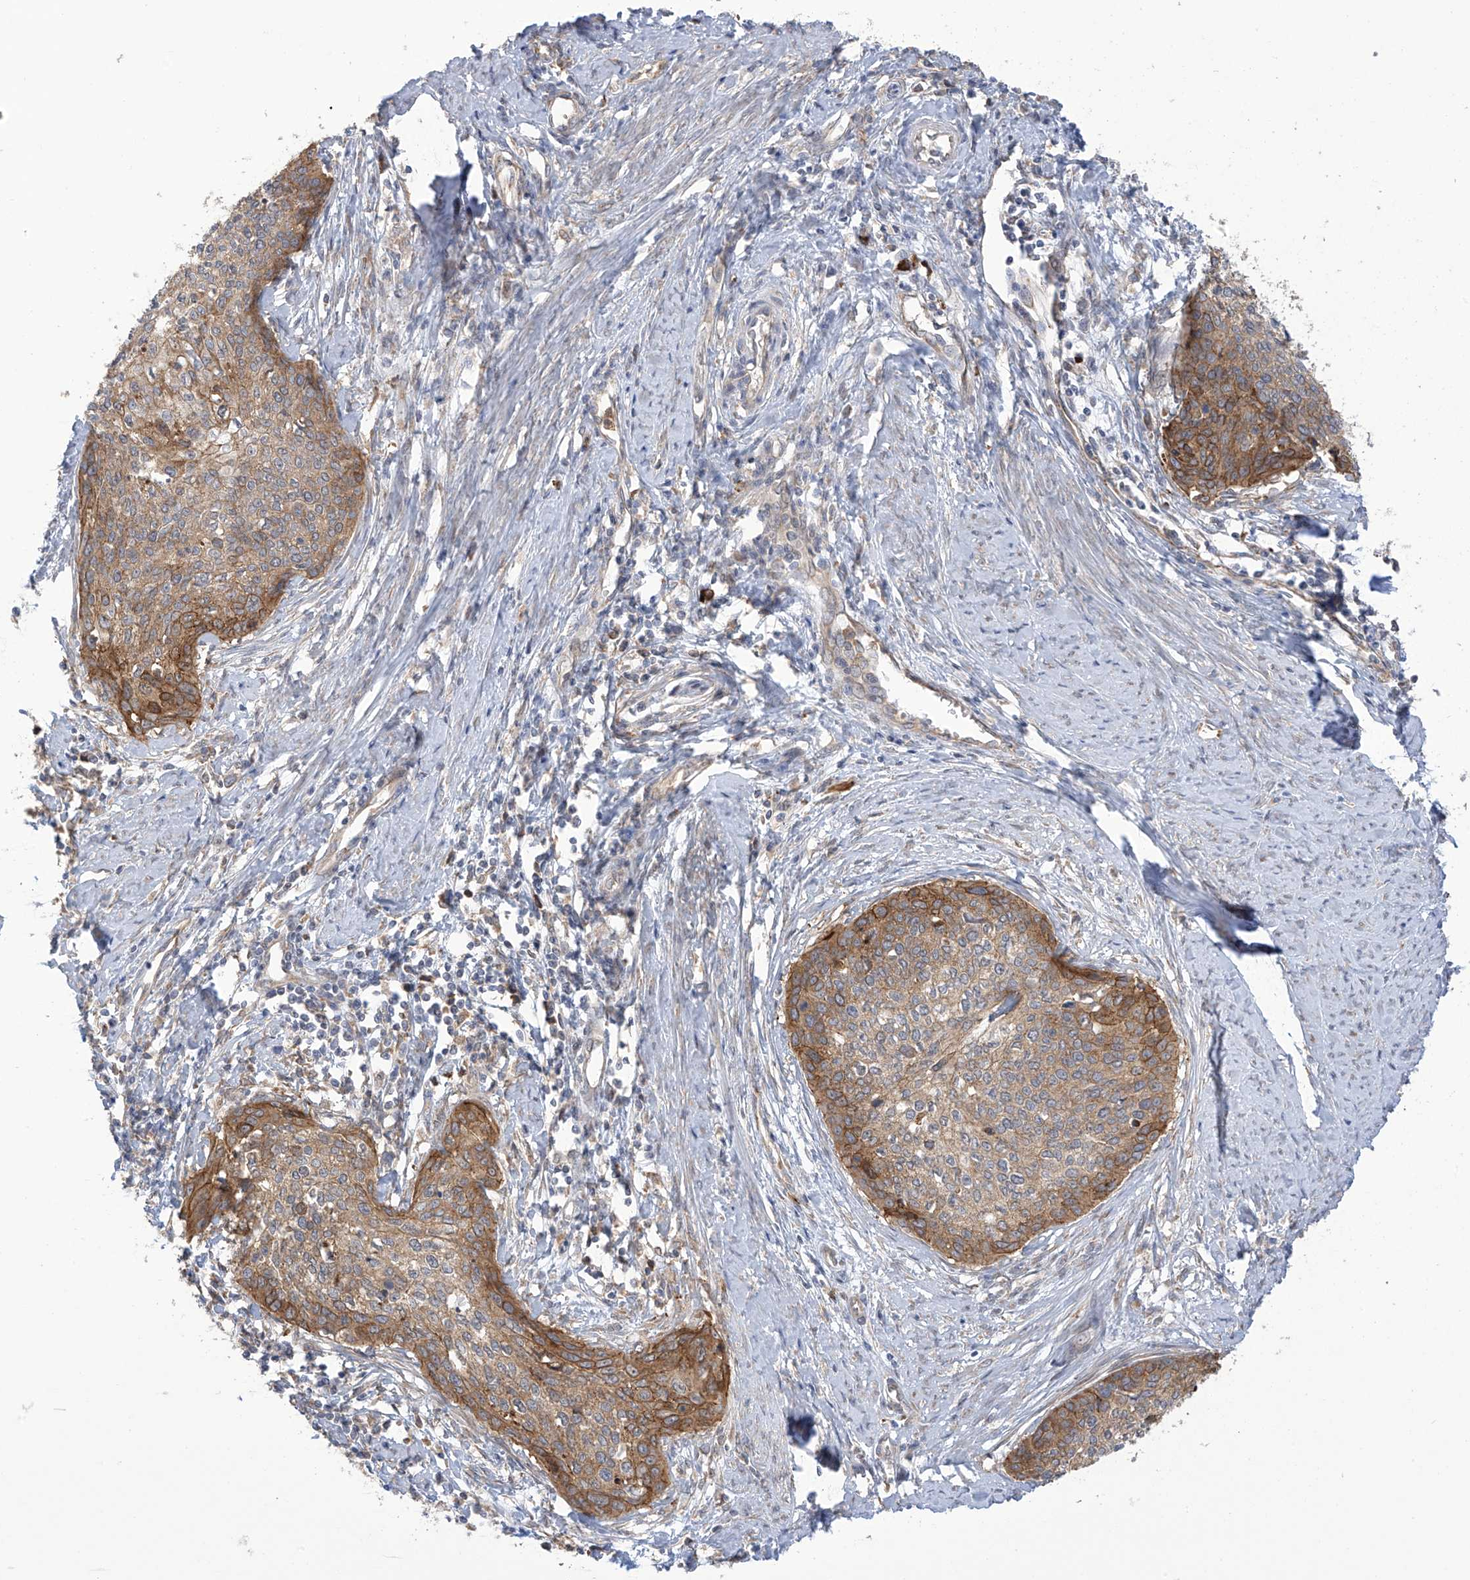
{"staining": {"intensity": "moderate", "quantity": "25%-75%", "location": "cytoplasmic/membranous"}, "tissue": "cervical cancer", "cell_type": "Tumor cells", "image_type": "cancer", "snomed": [{"axis": "morphology", "description": "Squamous cell carcinoma, NOS"}, {"axis": "topography", "description": "Cervix"}], "caption": "This is an image of immunohistochemistry staining of cervical cancer, which shows moderate expression in the cytoplasmic/membranous of tumor cells.", "gene": "KIAA1522", "patient": {"sex": "female", "age": 37}}